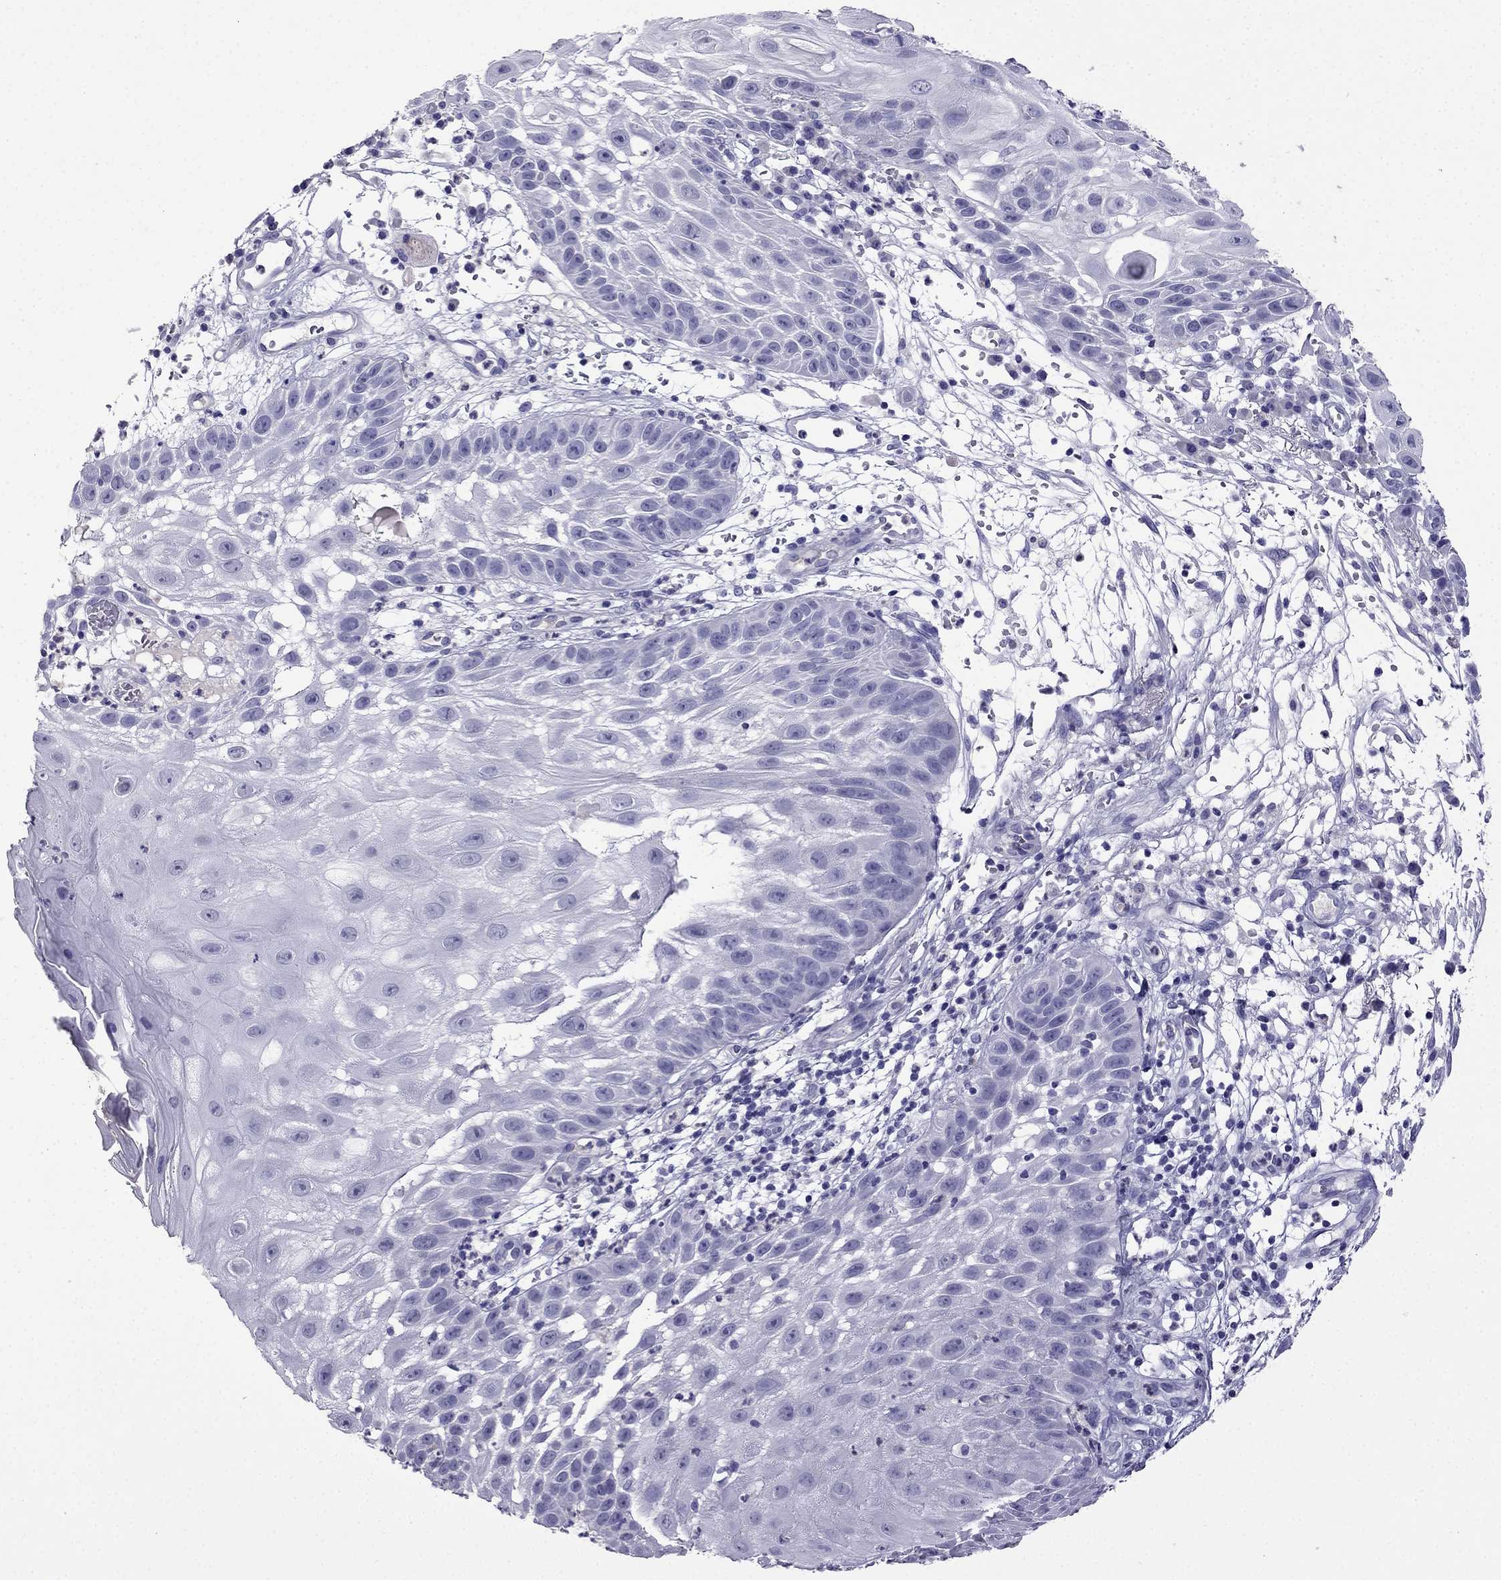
{"staining": {"intensity": "negative", "quantity": "none", "location": "none"}, "tissue": "skin cancer", "cell_type": "Tumor cells", "image_type": "cancer", "snomed": [{"axis": "morphology", "description": "Normal tissue, NOS"}, {"axis": "morphology", "description": "Squamous cell carcinoma, NOS"}, {"axis": "topography", "description": "Skin"}], "caption": "Immunohistochemical staining of skin squamous cell carcinoma demonstrates no significant staining in tumor cells. (Stains: DAB IHC with hematoxylin counter stain, Microscopy: brightfield microscopy at high magnification).", "gene": "CDHR4", "patient": {"sex": "male", "age": 79}}